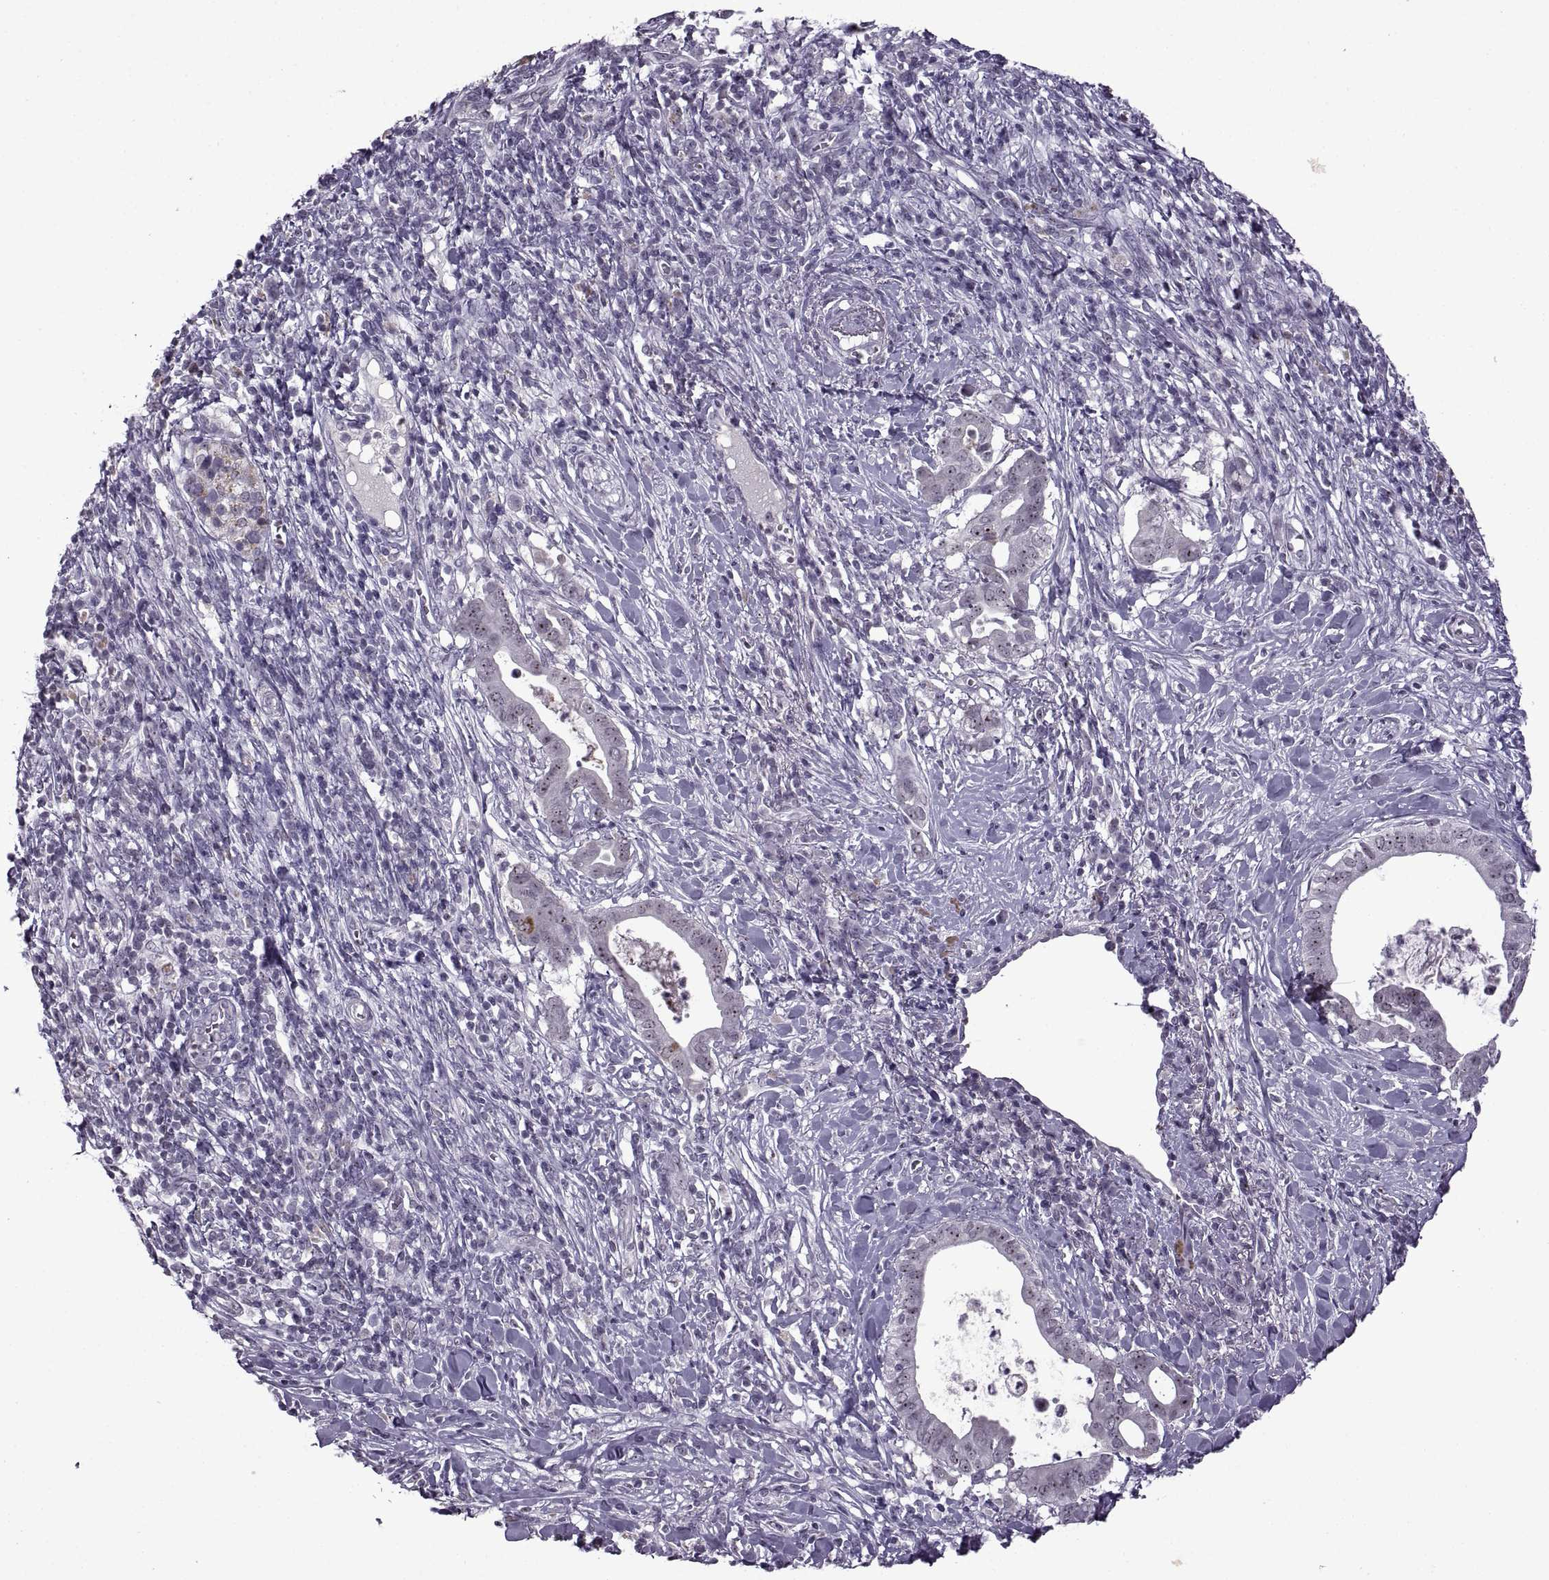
{"staining": {"intensity": "weak", "quantity": ">75%", "location": "nuclear"}, "tissue": "pancreatic cancer", "cell_type": "Tumor cells", "image_type": "cancer", "snomed": [{"axis": "morphology", "description": "Adenocarcinoma, NOS"}, {"axis": "topography", "description": "Pancreas"}], "caption": "High-power microscopy captured an immunohistochemistry (IHC) image of pancreatic cancer (adenocarcinoma), revealing weak nuclear expression in approximately >75% of tumor cells.", "gene": "SINHCAF", "patient": {"sex": "male", "age": 61}}